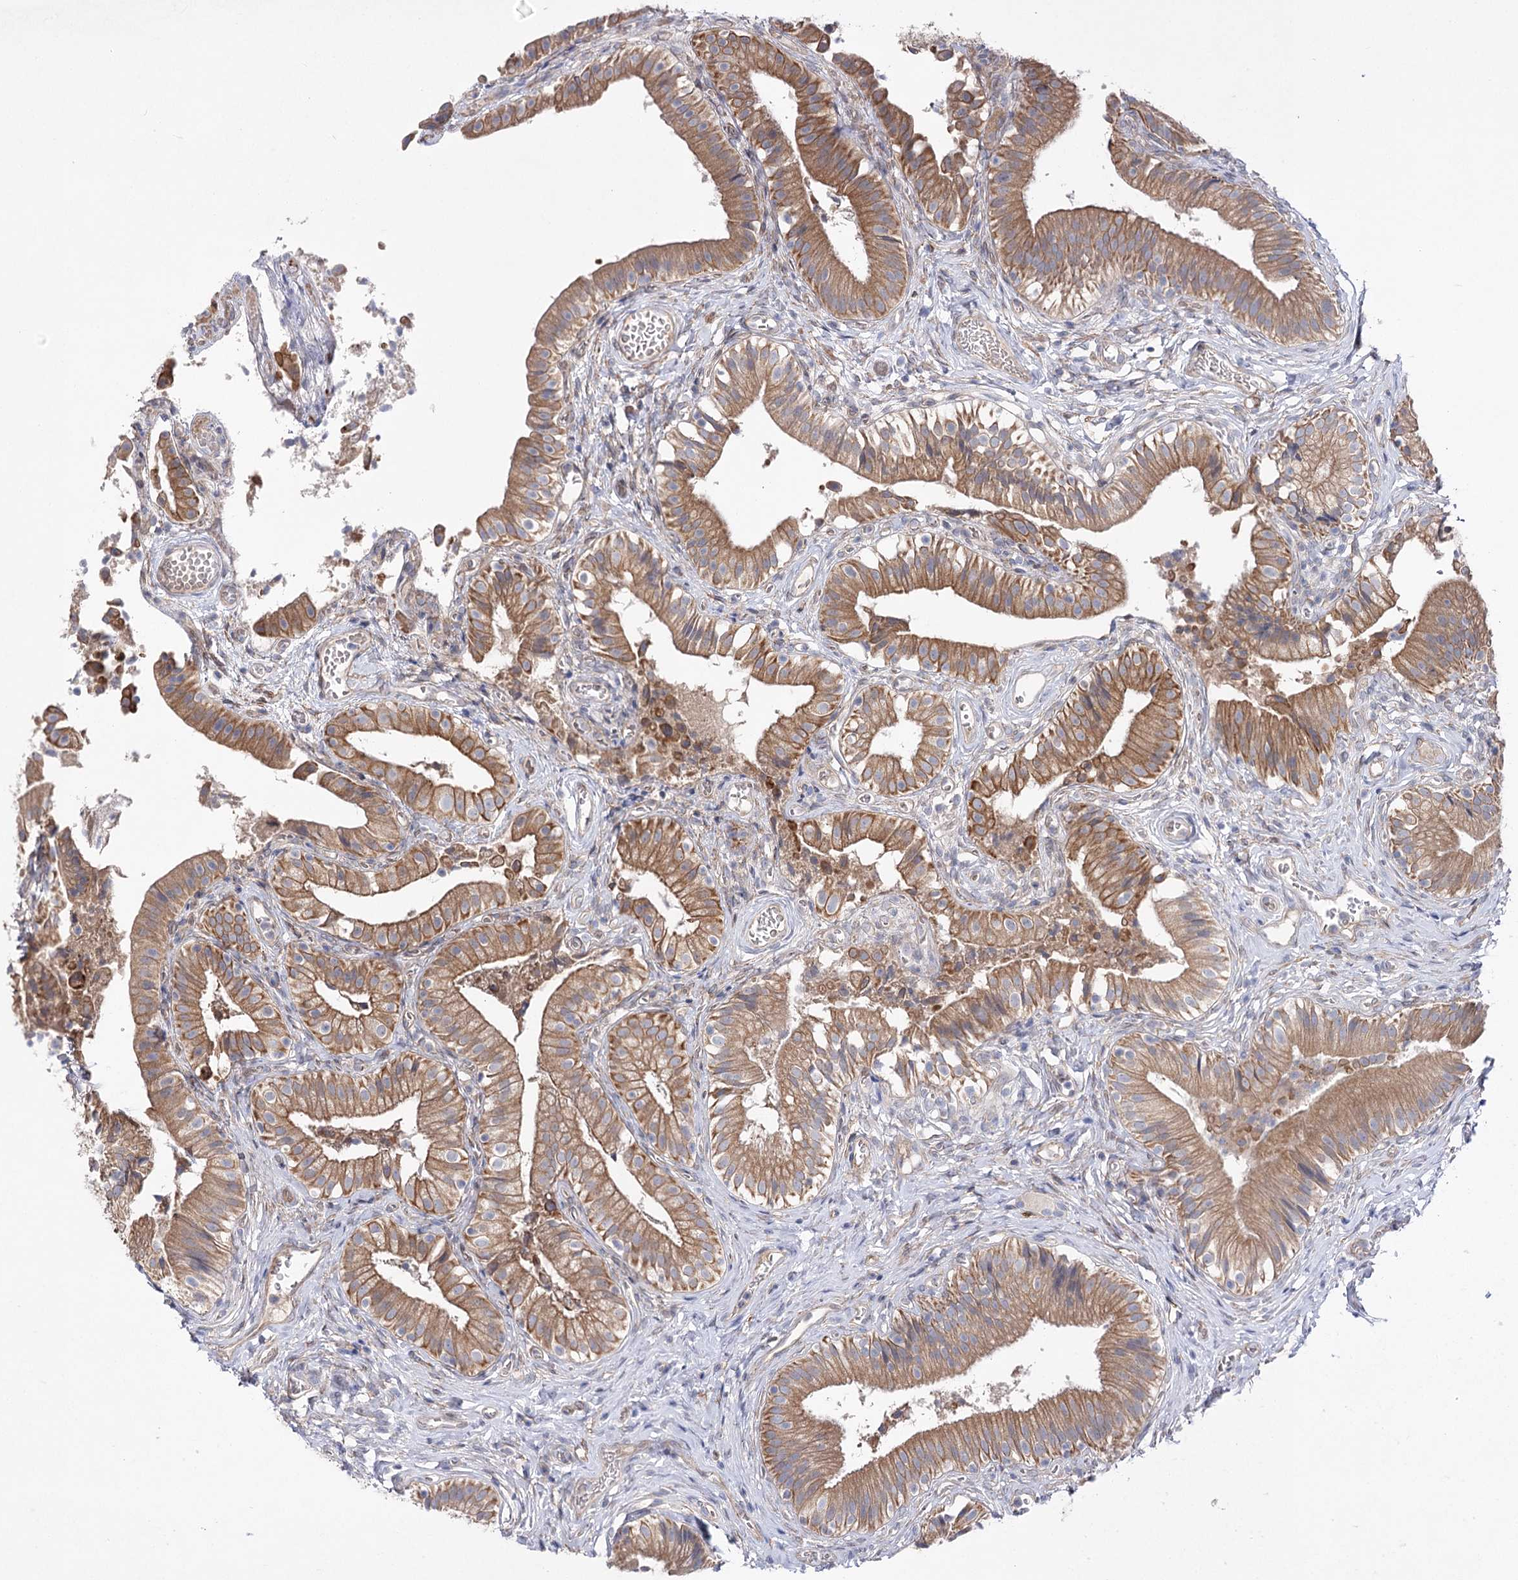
{"staining": {"intensity": "moderate", "quantity": ">75%", "location": "cytoplasmic/membranous"}, "tissue": "gallbladder", "cell_type": "Glandular cells", "image_type": "normal", "snomed": [{"axis": "morphology", "description": "Normal tissue, NOS"}, {"axis": "topography", "description": "Gallbladder"}], "caption": "Benign gallbladder was stained to show a protein in brown. There is medium levels of moderate cytoplasmic/membranous expression in approximately >75% of glandular cells.", "gene": "LRRC14B", "patient": {"sex": "female", "age": 47}}